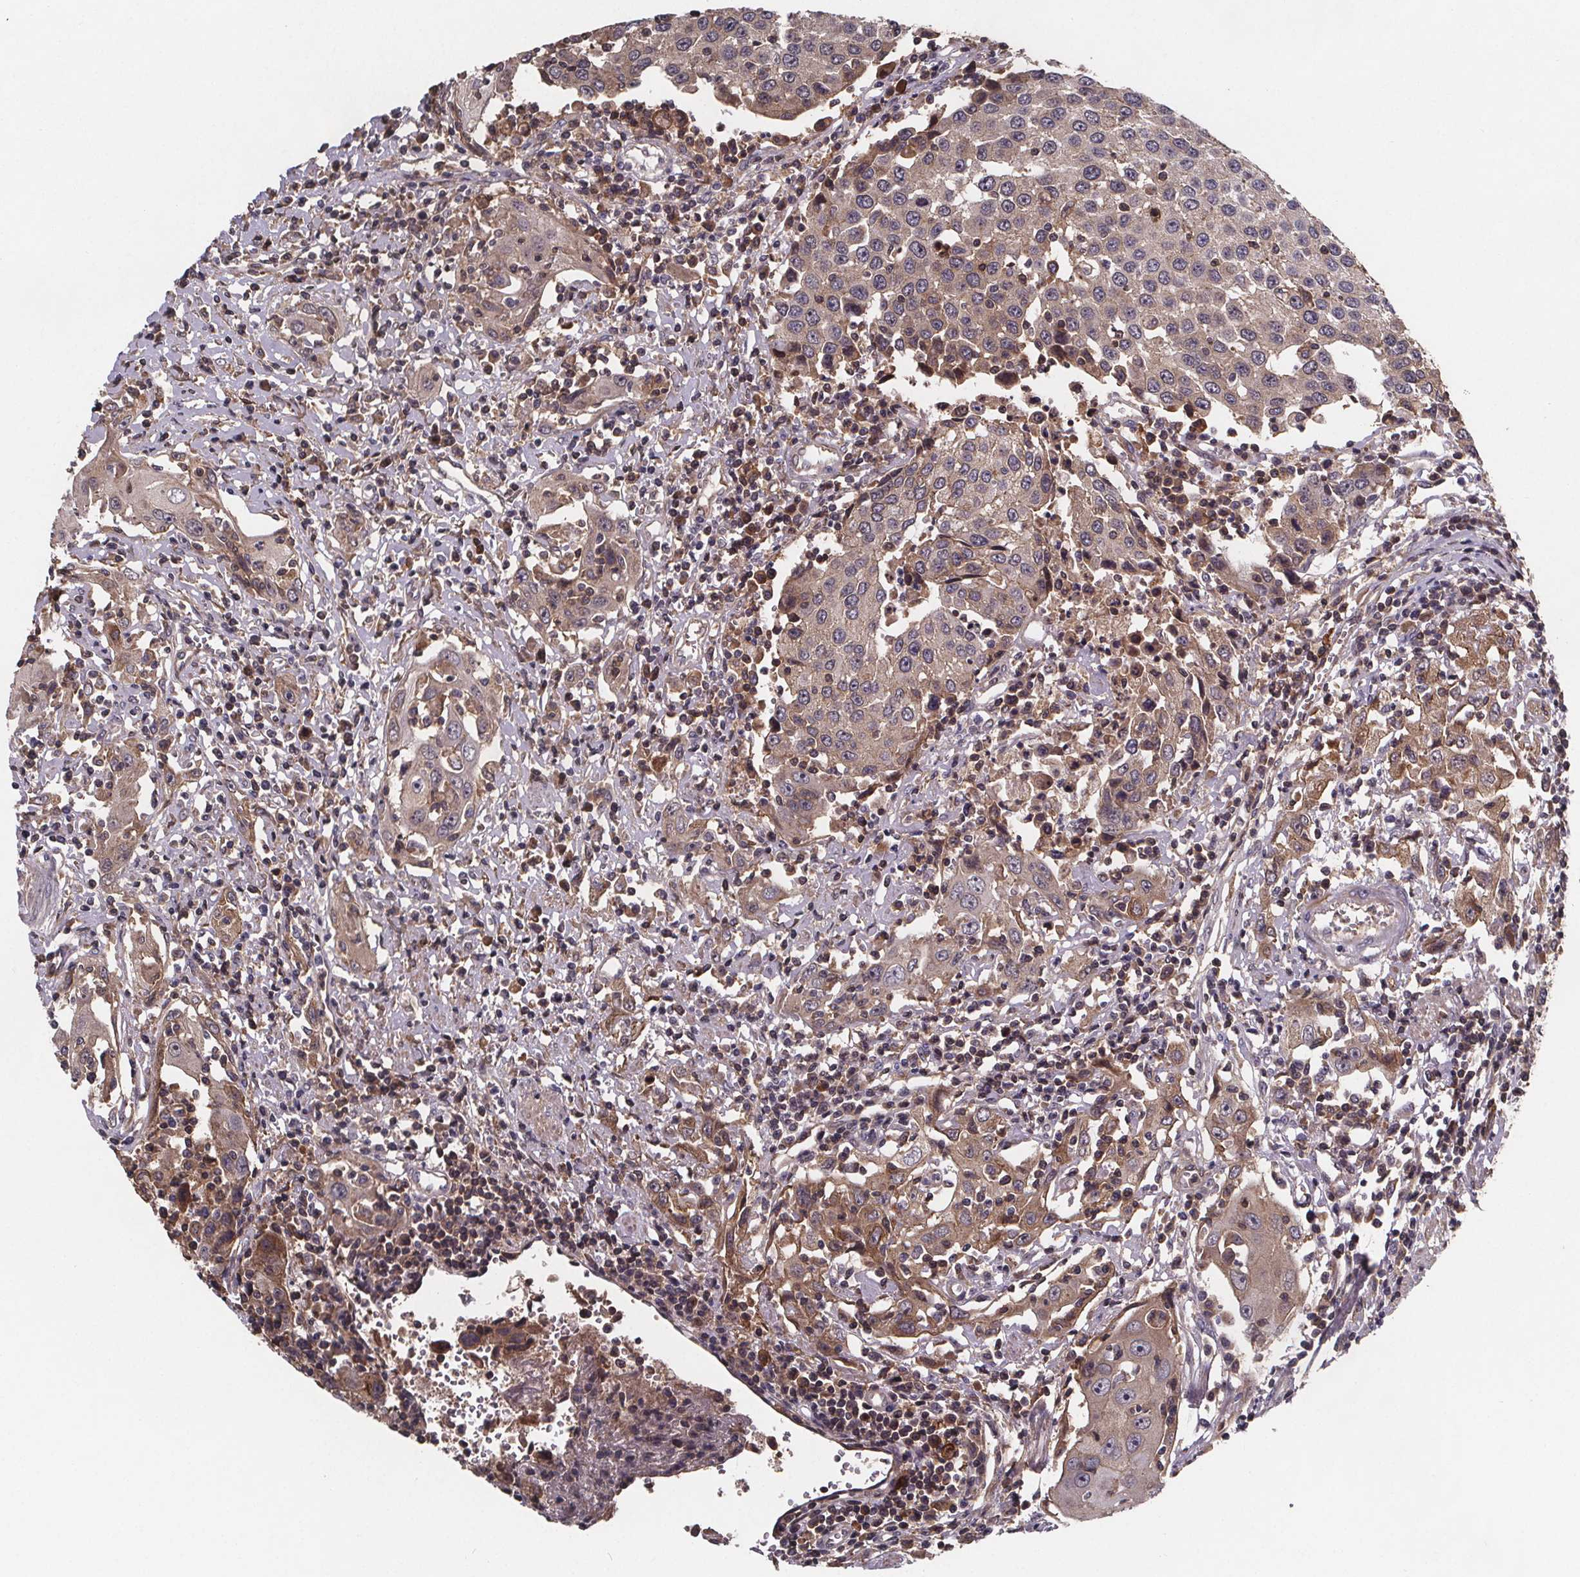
{"staining": {"intensity": "moderate", "quantity": "<25%", "location": "cytoplasmic/membranous"}, "tissue": "urothelial cancer", "cell_type": "Tumor cells", "image_type": "cancer", "snomed": [{"axis": "morphology", "description": "Urothelial carcinoma, High grade"}, {"axis": "topography", "description": "Urinary bladder"}], "caption": "Immunohistochemistry (DAB (3,3'-diaminobenzidine)) staining of urothelial carcinoma (high-grade) shows moderate cytoplasmic/membranous protein positivity in approximately <25% of tumor cells. (DAB IHC with brightfield microscopy, high magnification).", "gene": "FASTKD3", "patient": {"sex": "female", "age": 85}}